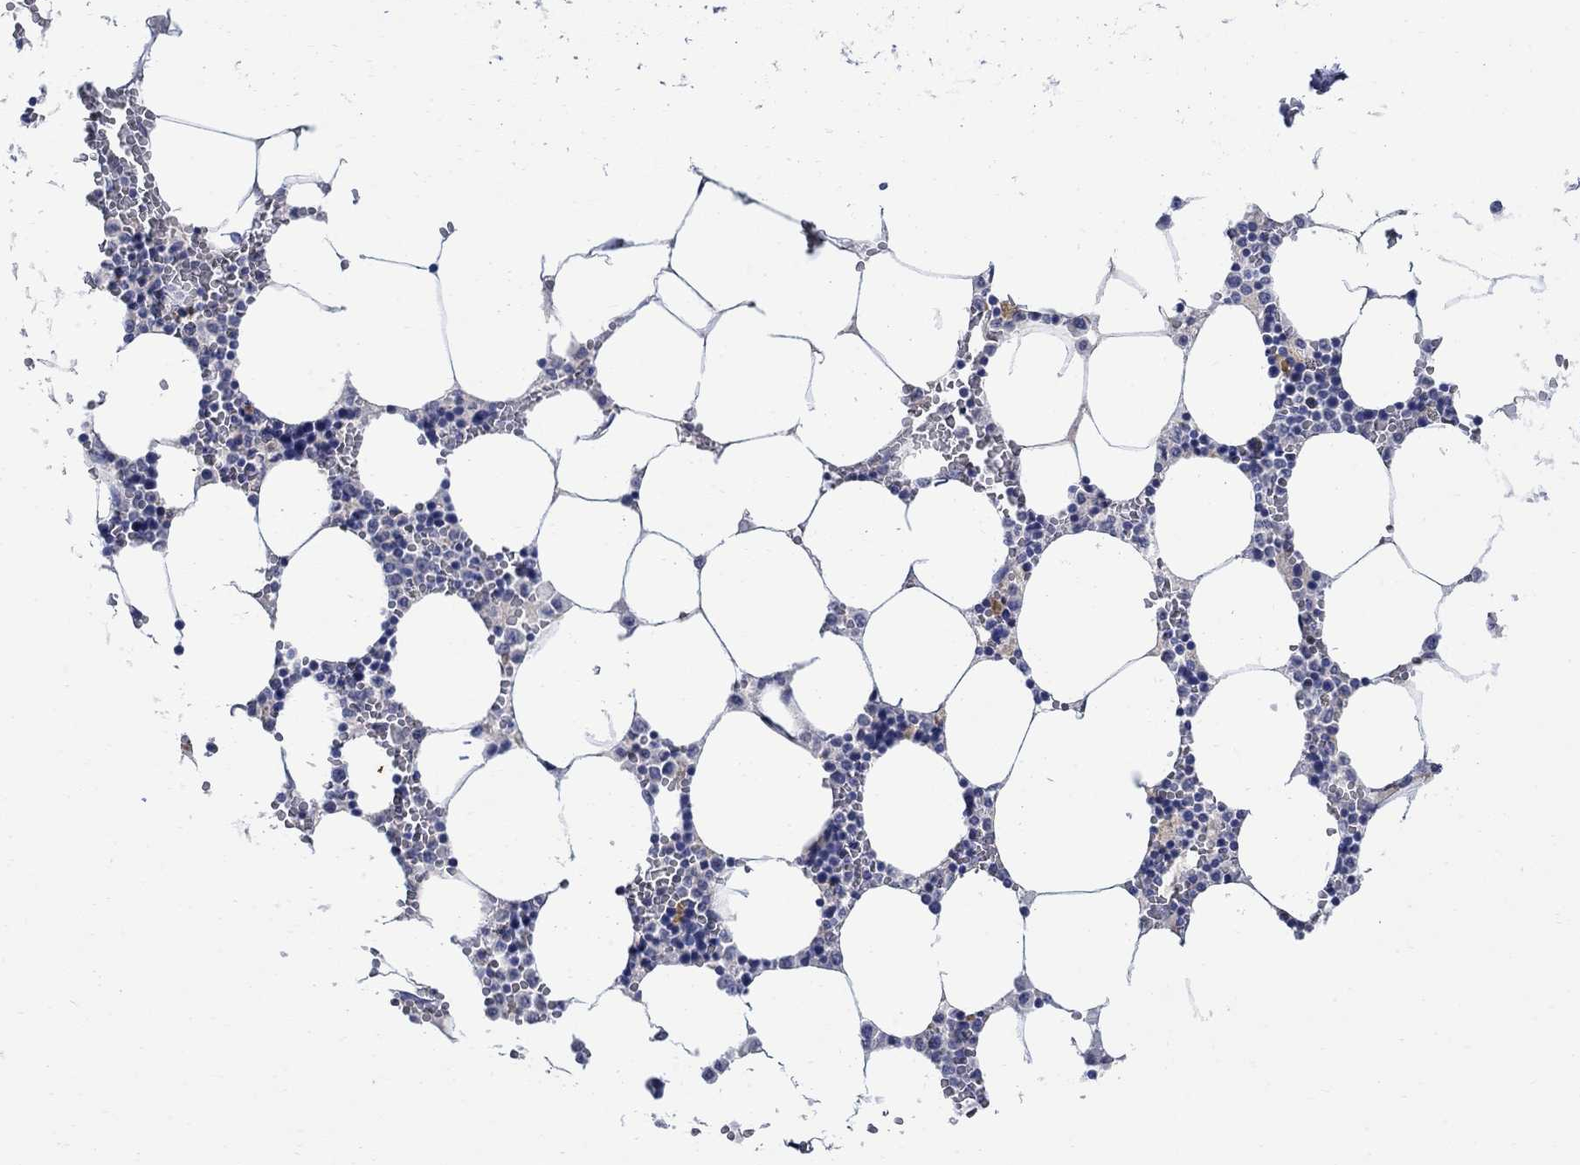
{"staining": {"intensity": "negative", "quantity": "none", "location": "none"}, "tissue": "bone marrow", "cell_type": "Hematopoietic cells", "image_type": "normal", "snomed": [{"axis": "morphology", "description": "Normal tissue, NOS"}, {"axis": "topography", "description": "Bone marrow"}], "caption": "IHC histopathology image of benign bone marrow stained for a protein (brown), which shows no positivity in hematopoietic cells.", "gene": "DLK1", "patient": {"sex": "female", "age": 64}}